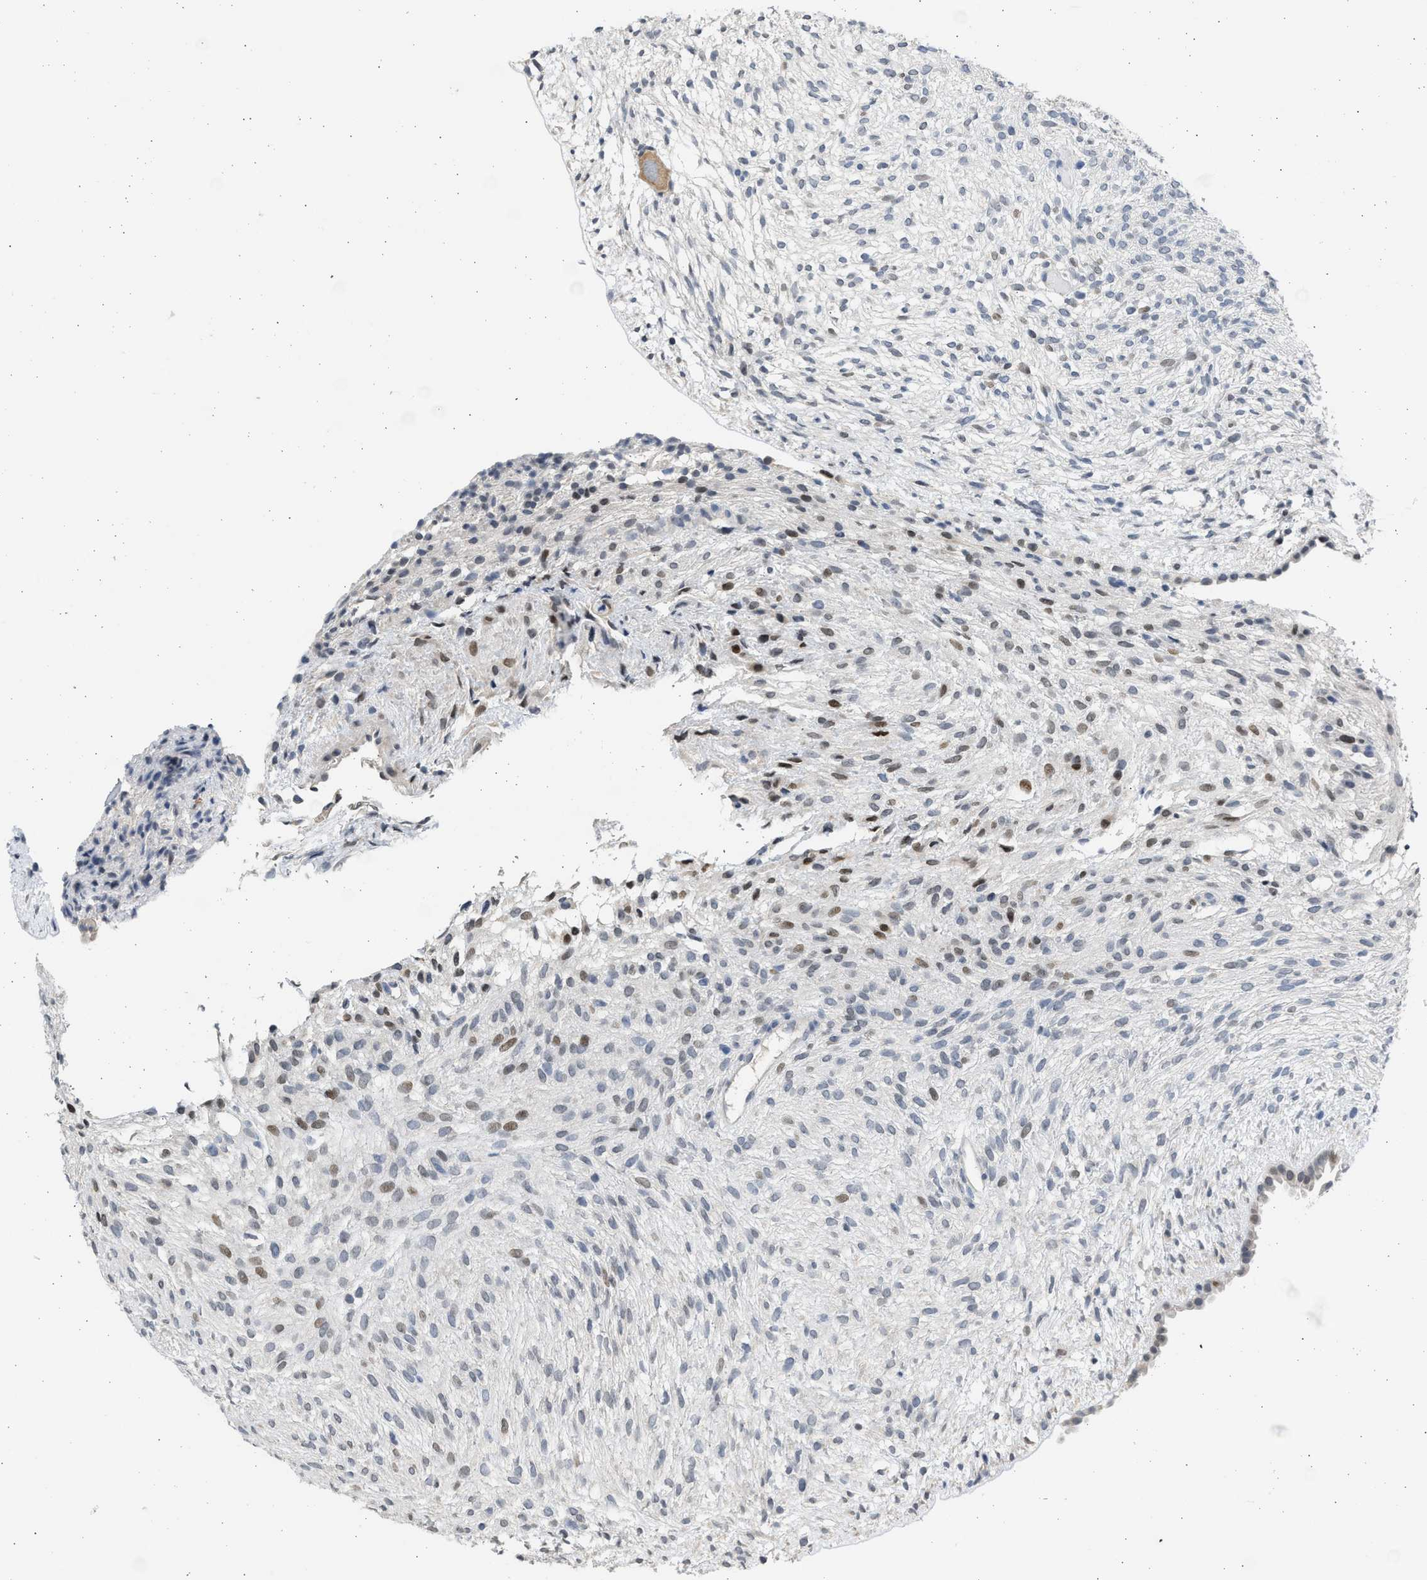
{"staining": {"intensity": "moderate", "quantity": "<25%", "location": "nuclear"}, "tissue": "ovary", "cell_type": "Ovarian stroma cells", "image_type": "normal", "snomed": [{"axis": "morphology", "description": "Normal tissue, NOS"}, {"axis": "morphology", "description": "Cyst, NOS"}, {"axis": "topography", "description": "Ovary"}], "caption": "Human ovary stained for a protein (brown) displays moderate nuclear positive staining in about <25% of ovarian stroma cells.", "gene": "HMGN3", "patient": {"sex": "female", "age": 18}}